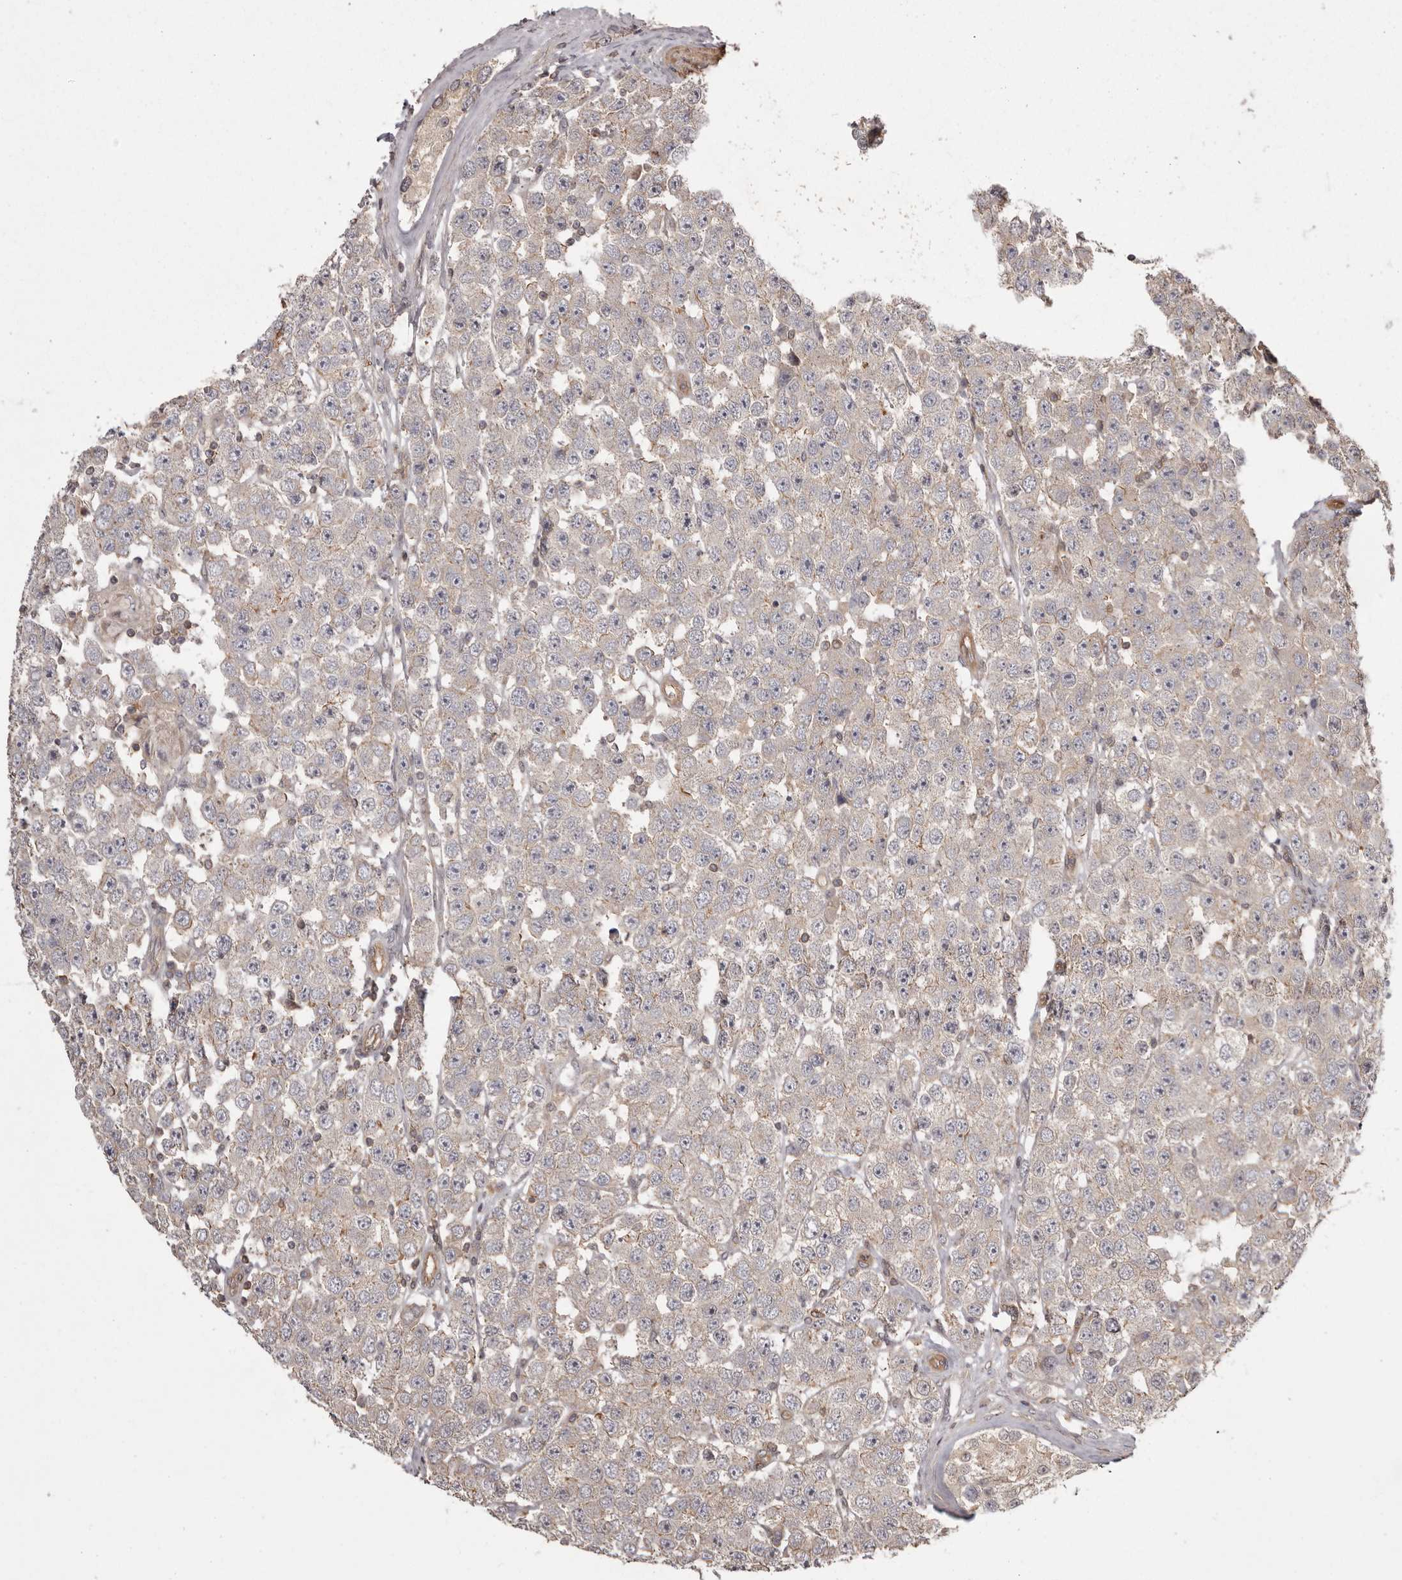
{"staining": {"intensity": "negative", "quantity": "none", "location": "none"}, "tissue": "testis cancer", "cell_type": "Tumor cells", "image_type": "cancer", "snomed": [{"axis": "morphology", "description": "Seminoma, NOS"}, {"axis": "topography", "description": "Testis"}], "caption": "Testis seminoma was stained to show a protein in brown. There is no significant positivity in tumor cells.", "gene": "NFKBIA", "patient": {"sex": "male", "age": 28}}